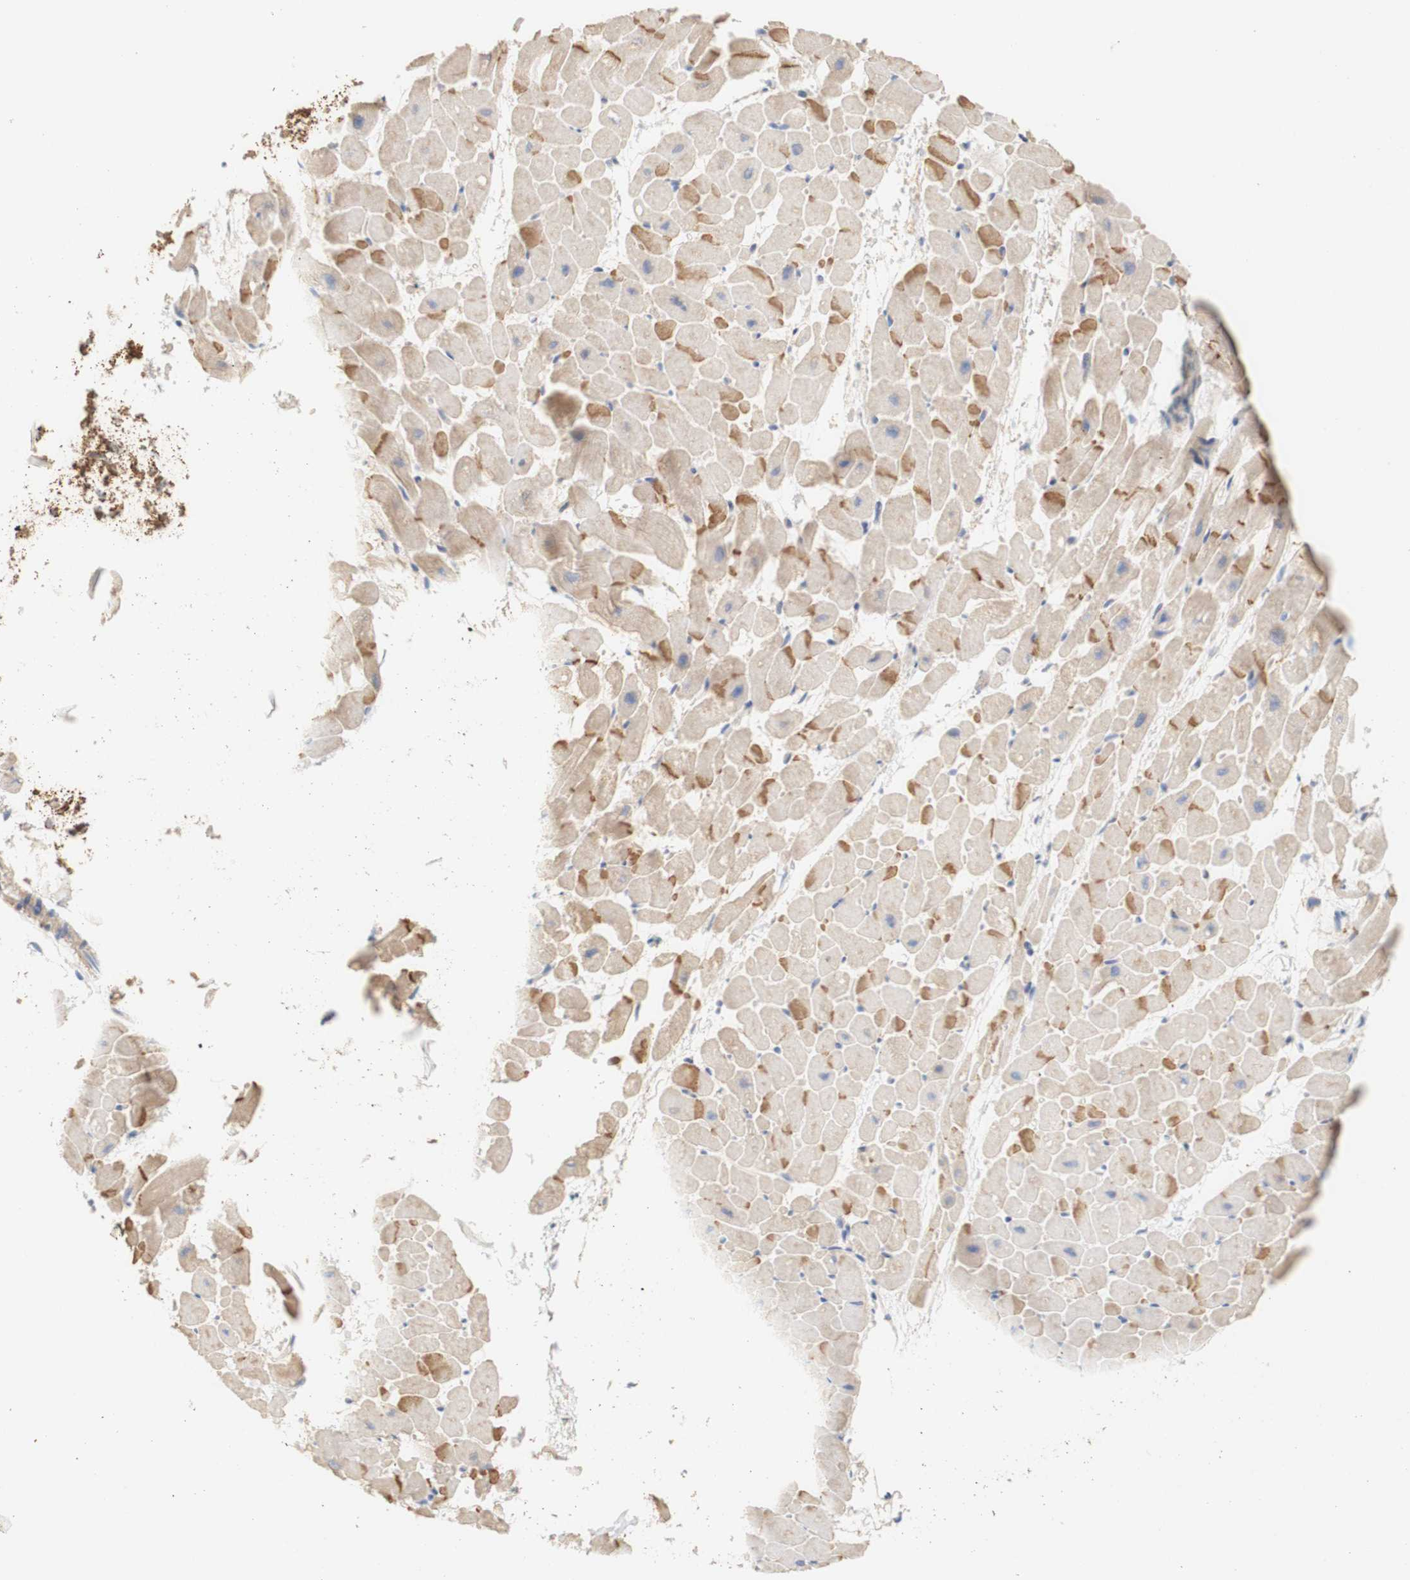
{"staining": {"intensity": "moderate", "quantity": "25%-75%", "location": "cytoplasmic/membranous"}, "tissue": "heart muscle", "cell_type": "Cardiomyocytes", "image_type": "normal", "snomed": [{"axis": "morphology", "description": "Normal tissue, NOS"}, {"axis": "topography", "description": "Heart"}], "caption": "This histopathology image shows benign heart muscle stained with IHC to label a protein in brown. The cytoplasmic/membranous of cardiomyocytes show moderate positivity for the protein. Nuclei are counter-stained blue.", "gene": "PCDH7", "patient": {"sex": "male", "age": 45}}